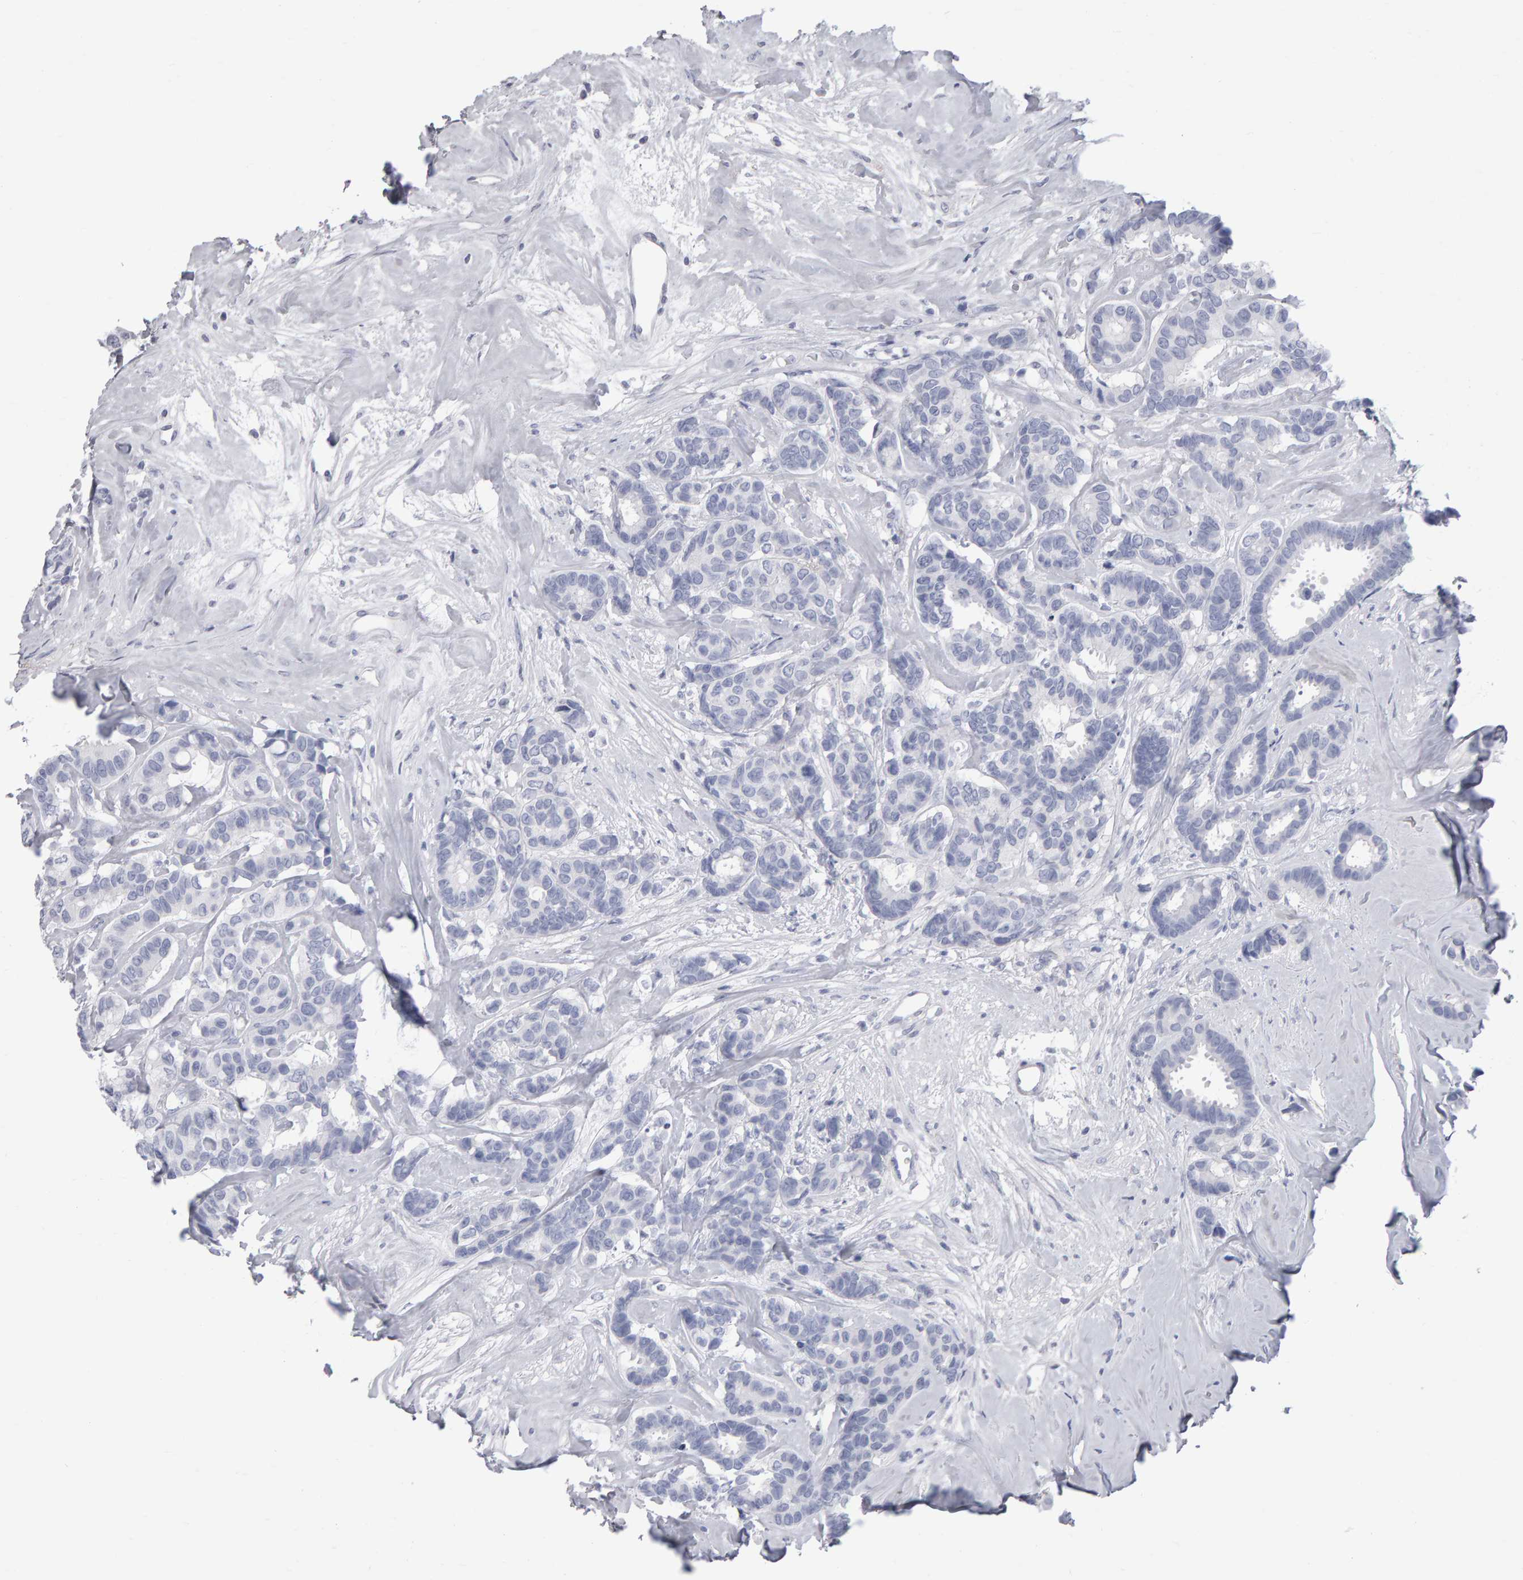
{"staining": {"intensity": "negative", "quantity": "none", "location": "none"}, "tissue": "breast cancer", "cell_type": "Tumor cells", "image_type": "cancer", "snomed": [{"axis": "morphology", "description": "Duct carcinoma"}, {"axis": "topography", "description": "Breast"}], "caption": "High magnification brightfield microscopy of breast cancer stained with DAB (brown) and counterstained with hematoxylin (blue): tumor cells show no significant expression. (Stains: DAB (3,3'-diaminobenzidine) immunohistochemistry with hematoxylin counter stain, Microscopy: brightfield microscopy at high magnification).", "gene": "NCDN", "patient": {"sex": "female", "age": 87}}